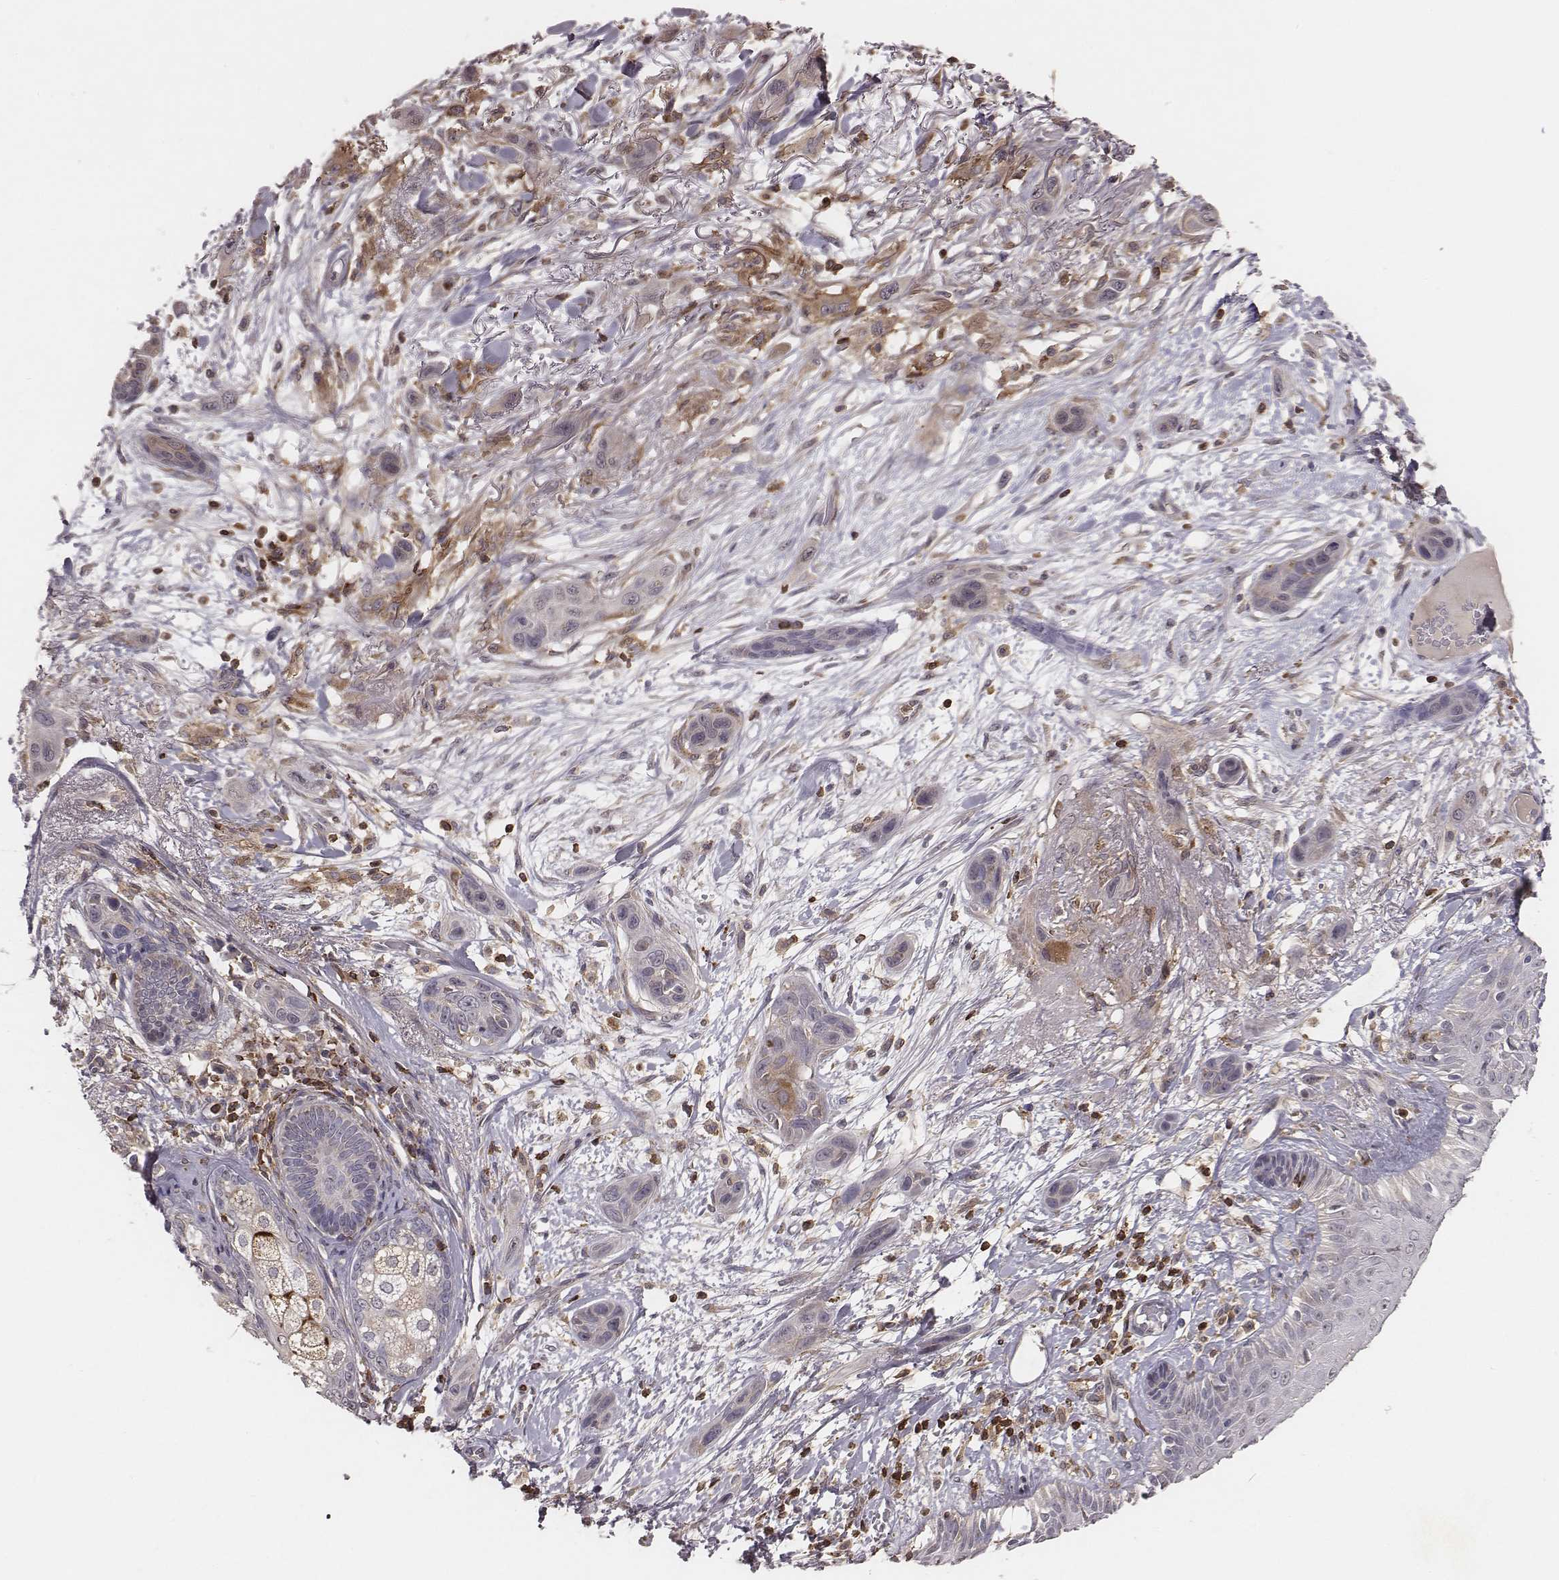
{"staining": {"intensity": "negative", "quantity": "none", "location": "none"}, "tissue": "skin cancer", "cell_type": "Tumor cells", "image_type": "cancer", "snomed": [{"axis": "morphology", "description": "Squamous cell carcinoma, NOS"}, {"axis": "topography", "description": "Skin"}], "caption": "This is an immunohistochemistry (IHC) micrograph of squamous cell carcinoma (skin). There is no positivity in tumor cells.", "gene": "PILRA", "patient": {"sex": "male", "age": 79}}